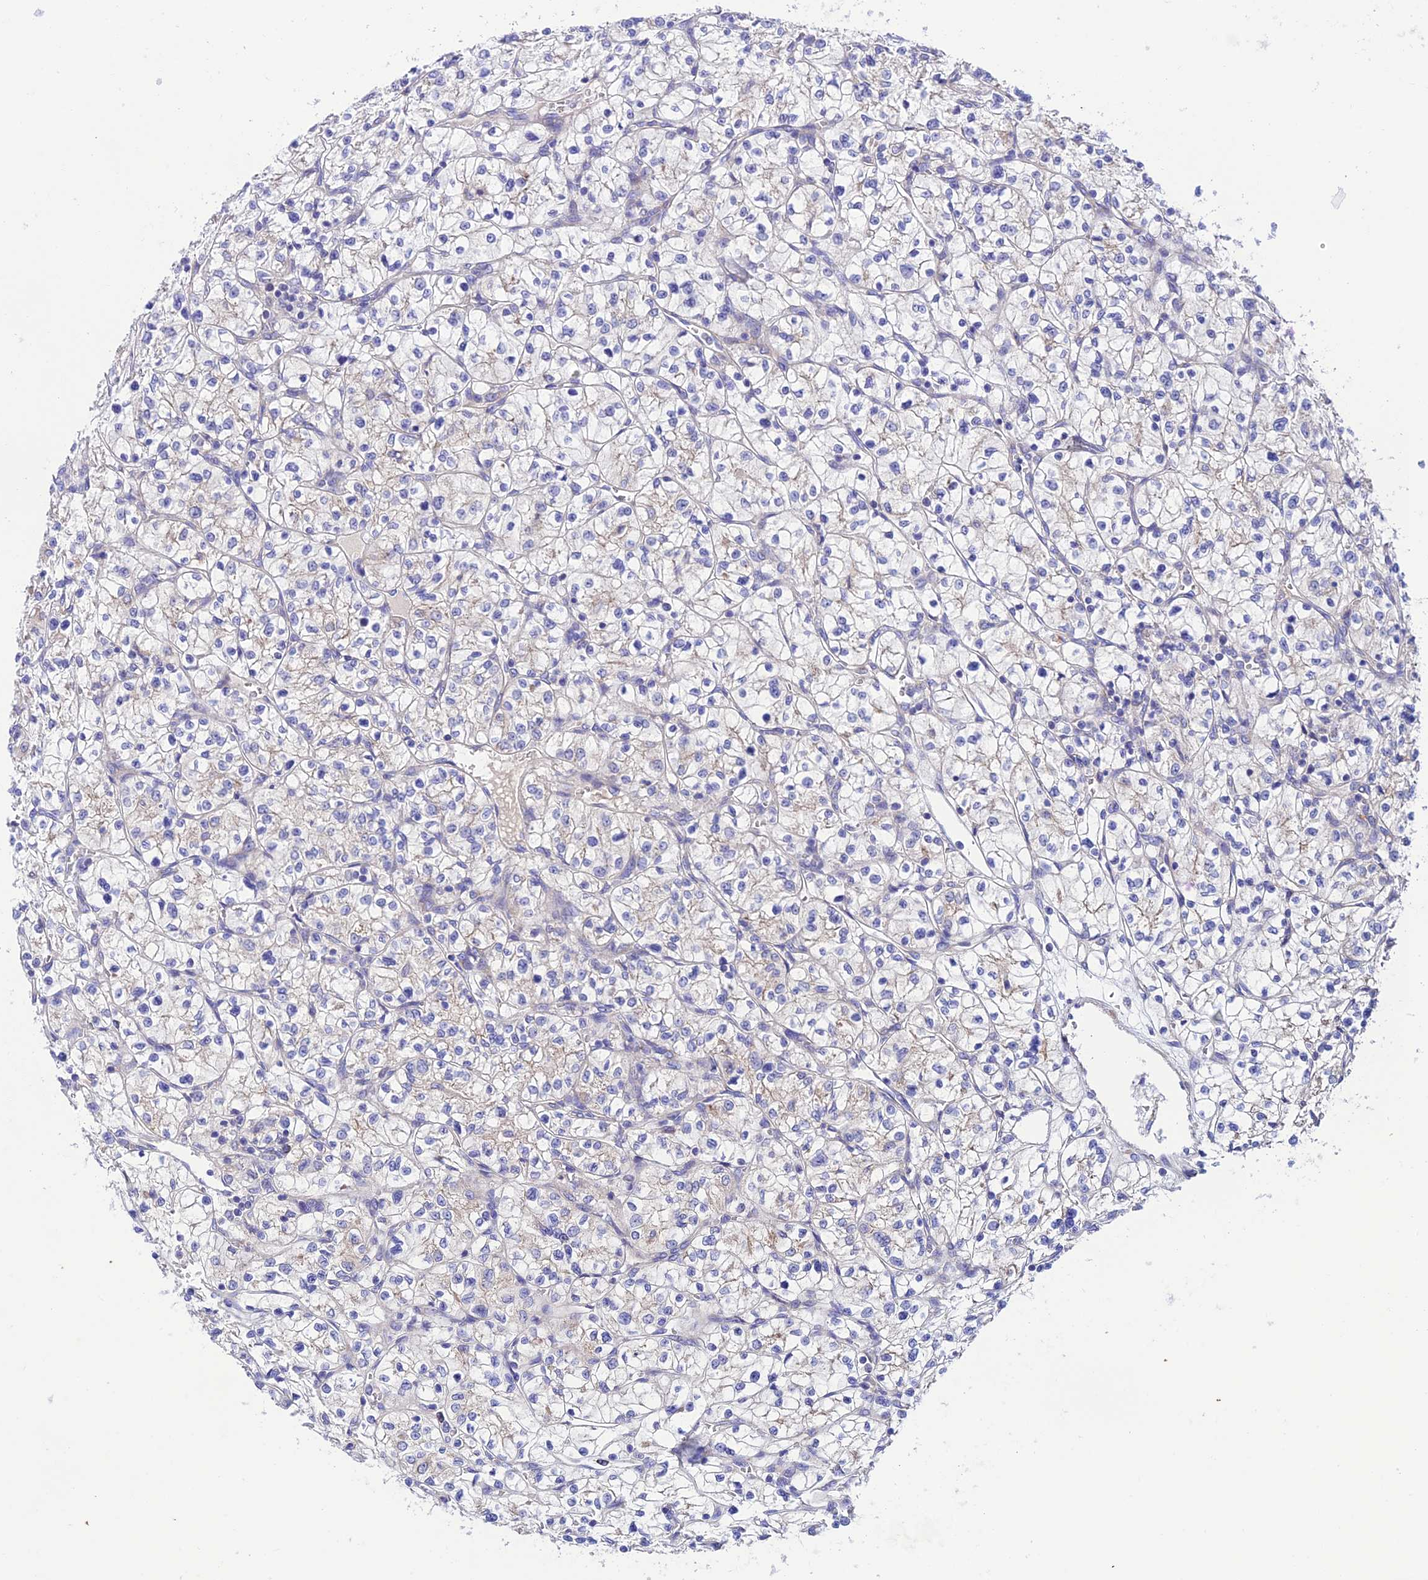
{"staining": {"intensity": "negative", "quantity": "none", "location": "none"}, "tissue": "renal cancer", "cell_type": "Tumor cells", "image_type": "cancer", "snomed": [{"axis": "morphology", "description": "Adenocarcinoma, NOS"}, {"axis": "topography", "description": "Kidney"}], "caption": "Micrograph shows no significant protein positivity in tumor cells of renal cancer (adenocarcinoma).", "gene": "LACTB2", "patient": {"sex": "female", "age": 64}}